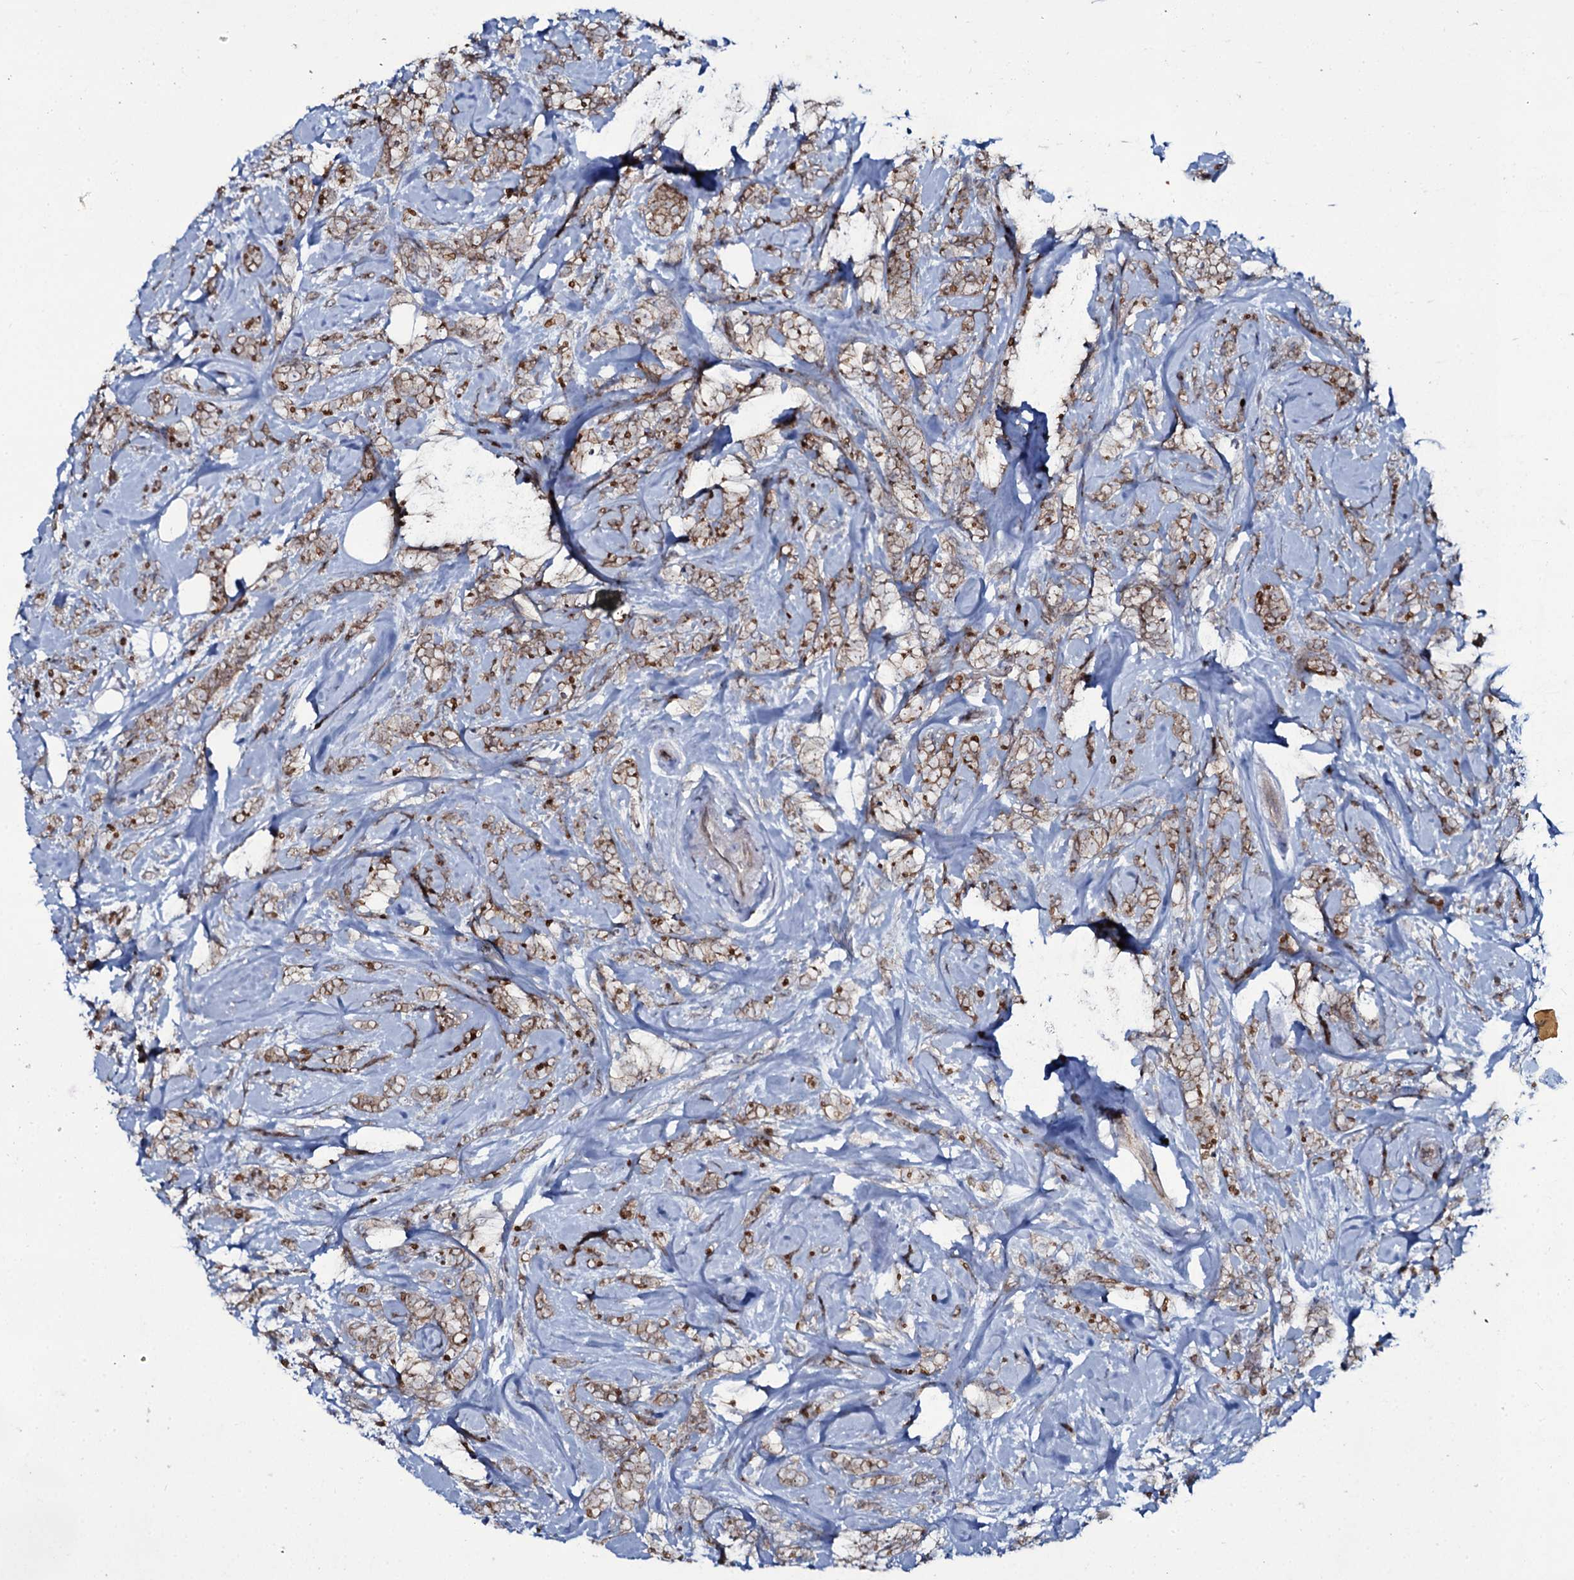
{"staining": {"intensity": "moderate", "quantity": ">75%", "location": "cytoplasmic/membranous"}, "tissue": "breast cancer", "cell_type": "Tumor cells", "image_type": "cancer", "snomed": [{"axis": "morphology", "description": "Lobular carcinoma"}, {"axis": "topography", "description": "Breast"}], "caption": "Lobular carcinoma (breast) was stained to show a protein in brown. There is medium levels of moderate cytoplasmic/membranous staining in about >75% of tumor cells.", "gene": "SNAP23", "patient": {"sex": "female", "age": 58}}